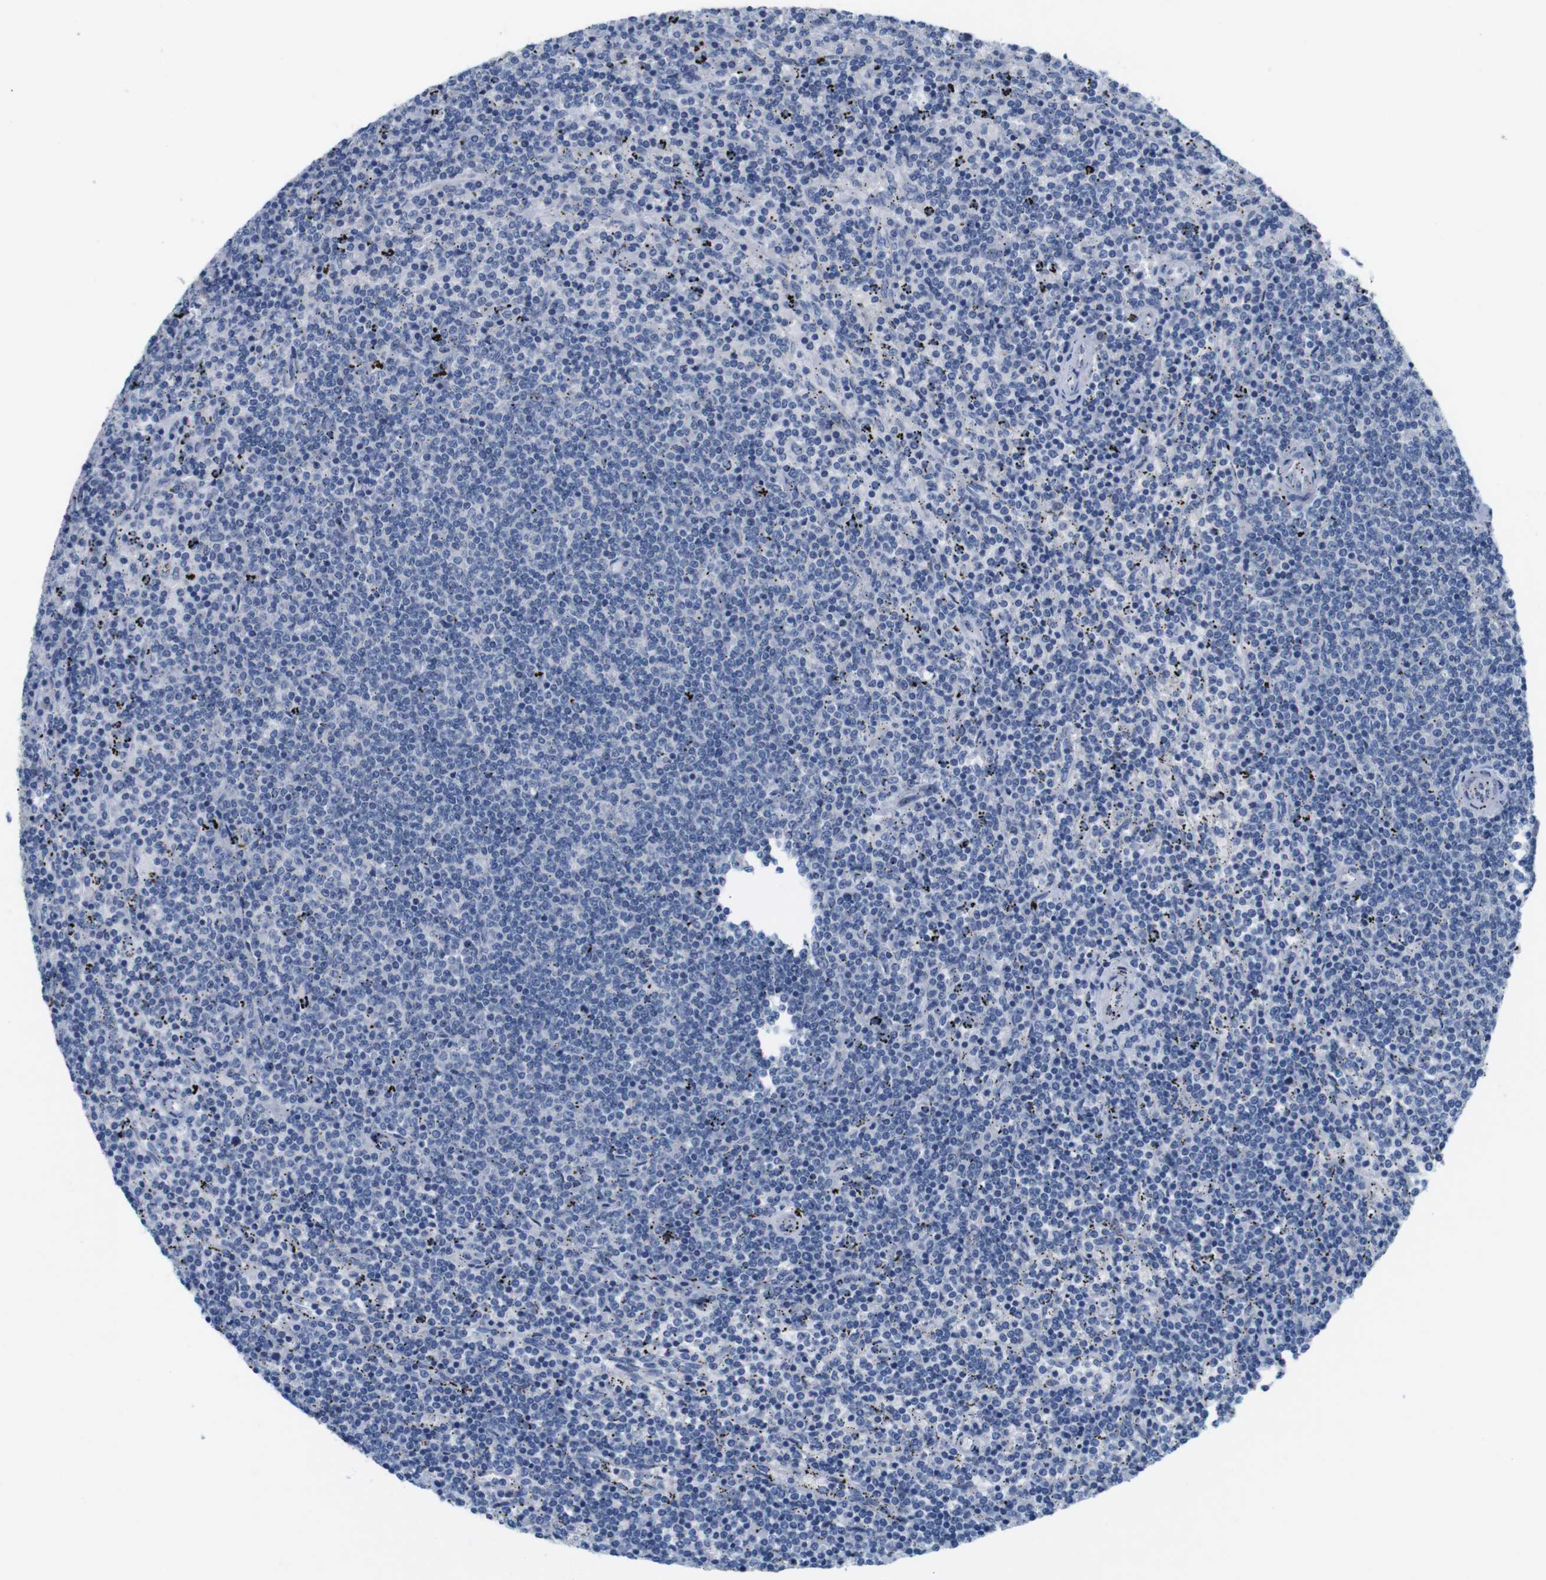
{"staining": {"intensity": "negative", "quantity": "none", "location": "none"}, "tissue": "lymphoma", "cell_type": "Tumor cells", "image_type": "cancer", "snomed": [{"axis": "morphology", "description": "Malignant lymphoma, non-Hodgkin's type, Low grade"}, {"axis": "topography", "description": "Spleen"}], "caption": "A high-resolution histopathology image shows immunohistochemistry (IHC) staining of malignant lymphoma, non-Hodgkin's type (low-grade), which demonstrates no significant positivity in tumor cells.", "gene": "GOLGA2", "patient": {"sex": "female", "age": 50}}